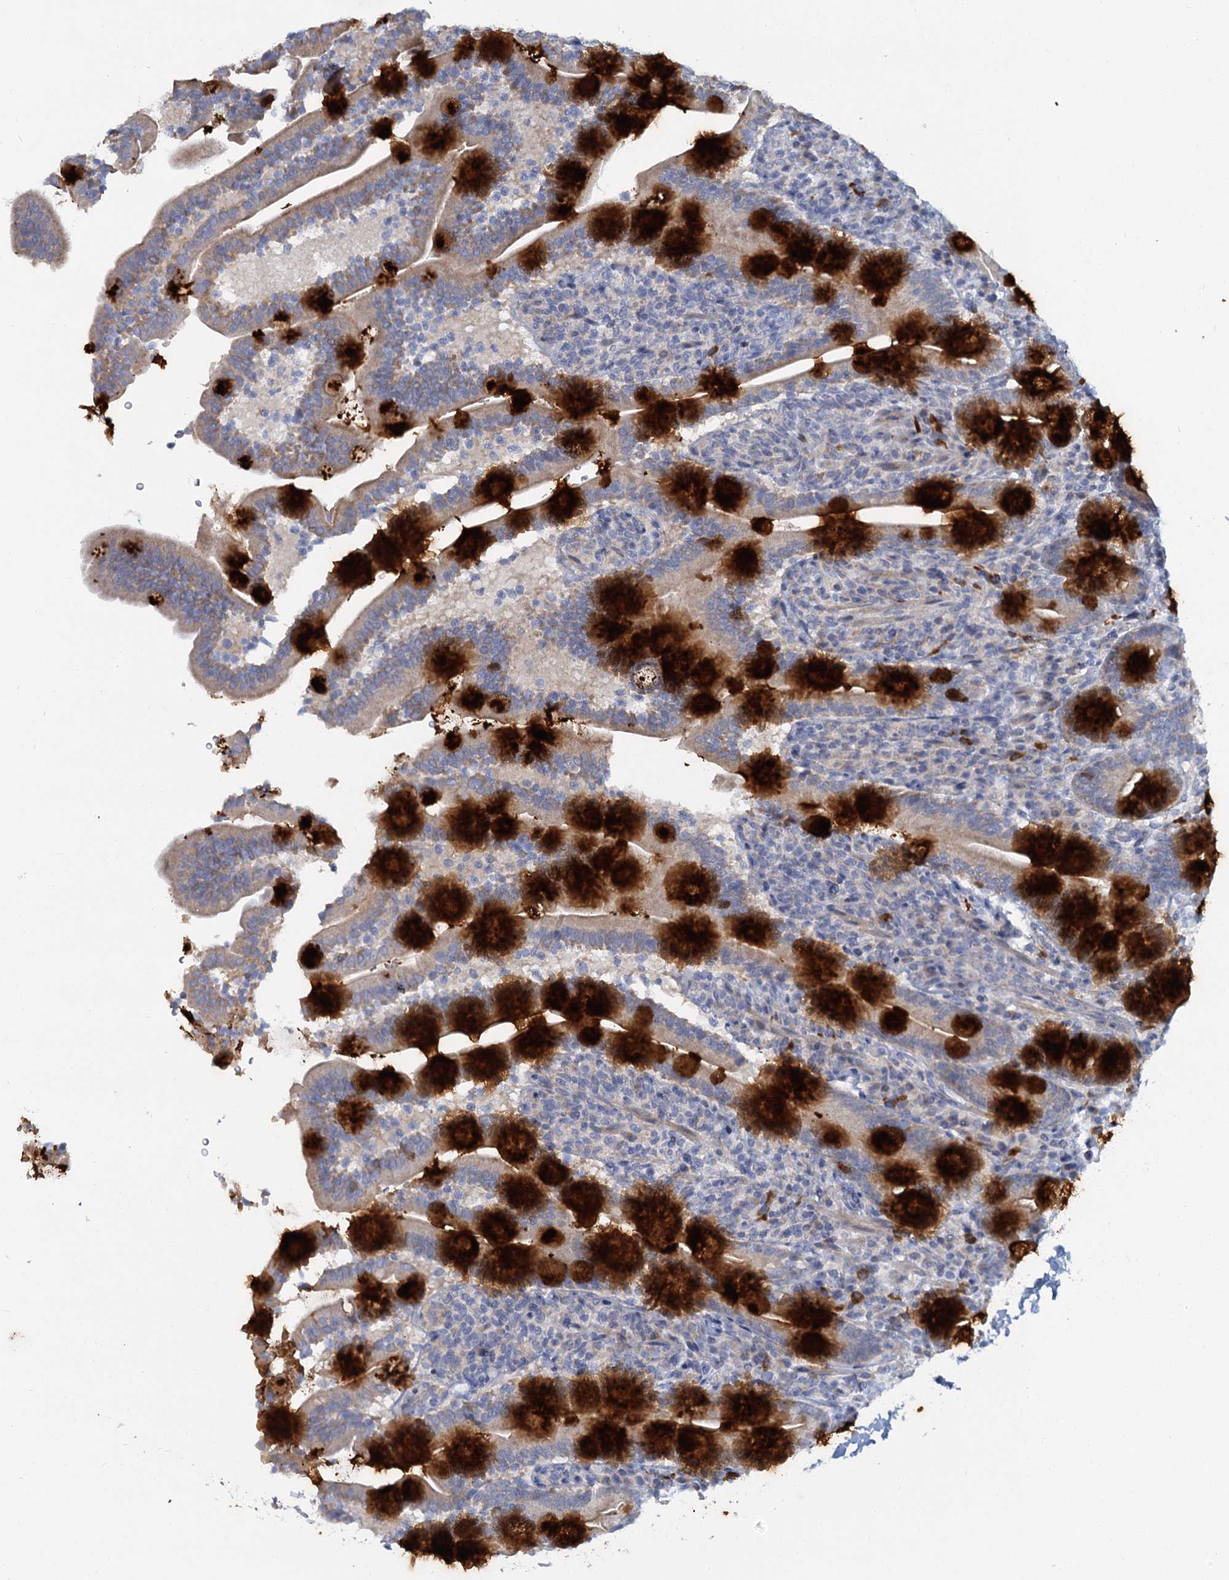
{"staining": {"intensity": "strong", "quantity": "25%-75%", "location": "cytoplasmic/membranous"}, "tissue": "duodenum", "cell_type": "Glandular cells", "image_type": "normal", "snomed": [{"axis": "morphology", "description": "Normal tissue, NOS"}, {"axis": "topography", "description": "Duodenum"}], "caption": "Protein analysis of unremarkable duodenum shows strong cytoplasmic/membranous expression in approximately 25%-75% of glandular cells. The protein of interest is shown in brown color, while the nuclei are stained blue.", "gene": "ACRBP", "patient": {"sex": "male", "age": 35}}